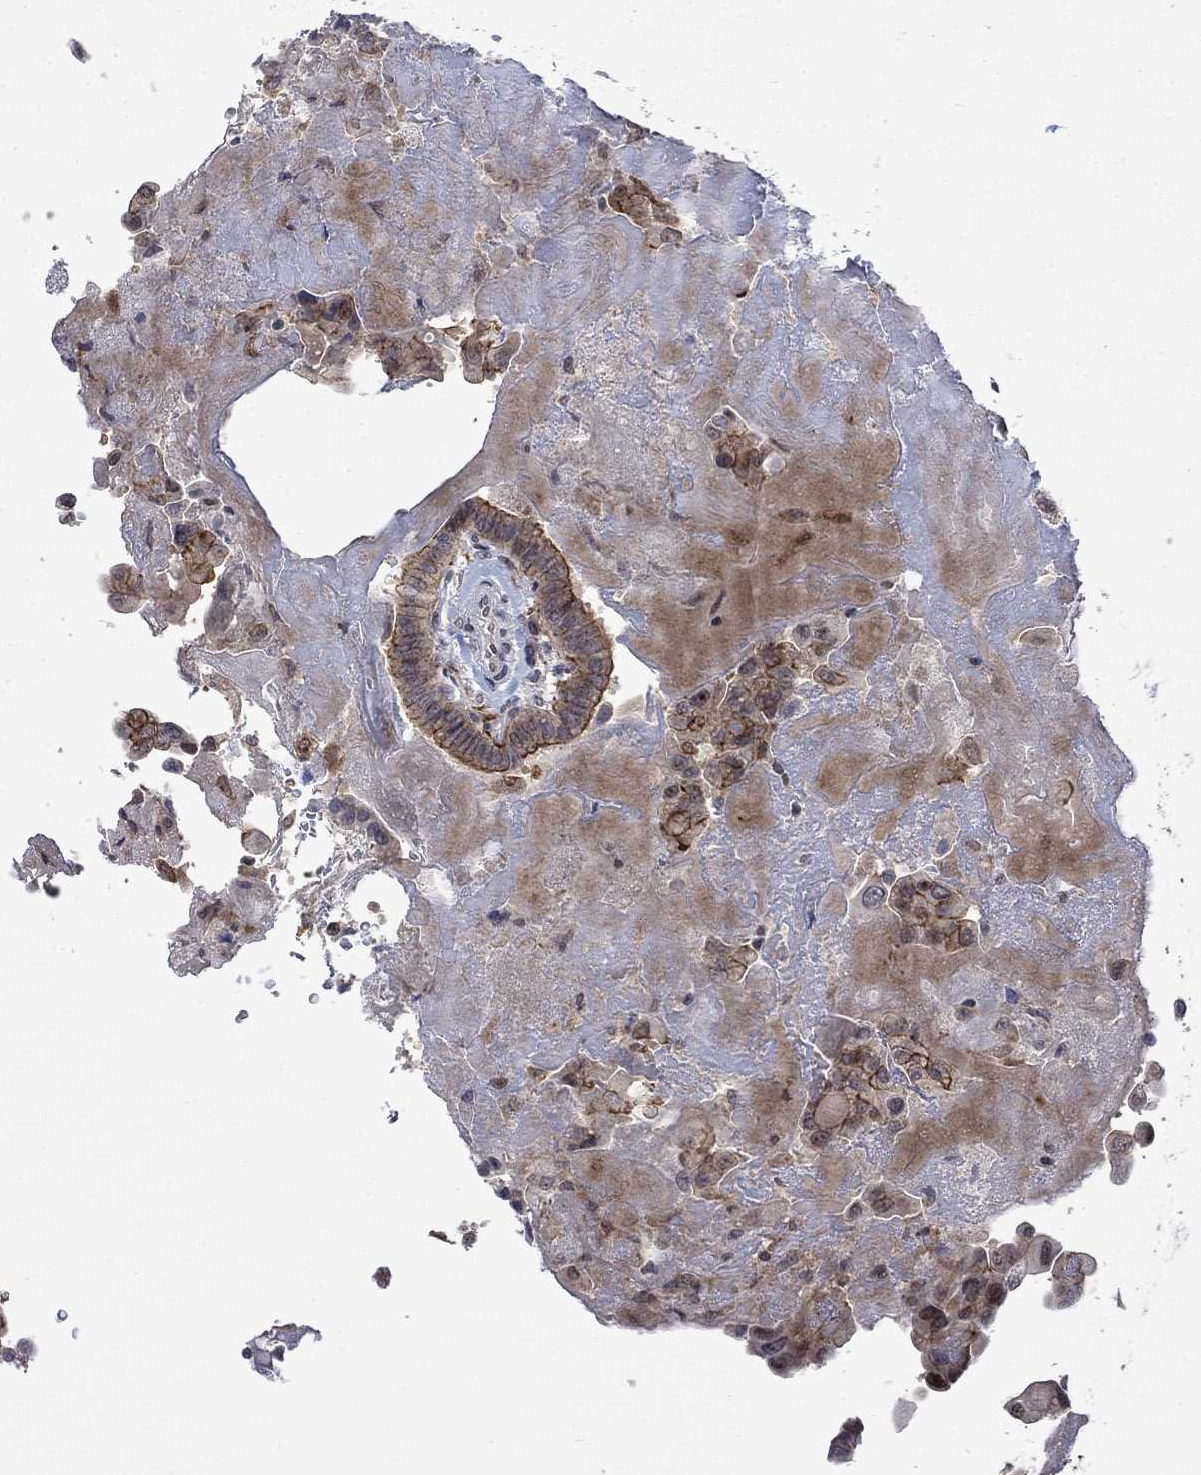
{"staining": {"intensity": "strong", "quantity": "<25%", "location": "cytoplasmic/membranous"}, "tissue": "thyroid cancer", "cell_type": "Tumor cells", "image_type": "cancer", "snomed": [{"axis": "morphology", "description": "Papillary adenocarcinoma, NOS"}, {"axis": "topography", "description": "Thyroid gland"}], "caption": "An image of thyroid cancer stained for a protein demonstrates strong cytoplasmic/membranous brown staining in tumor cells.", "gene": "PPP1R9A", "patient": {"sex": "female", "age": 37}}